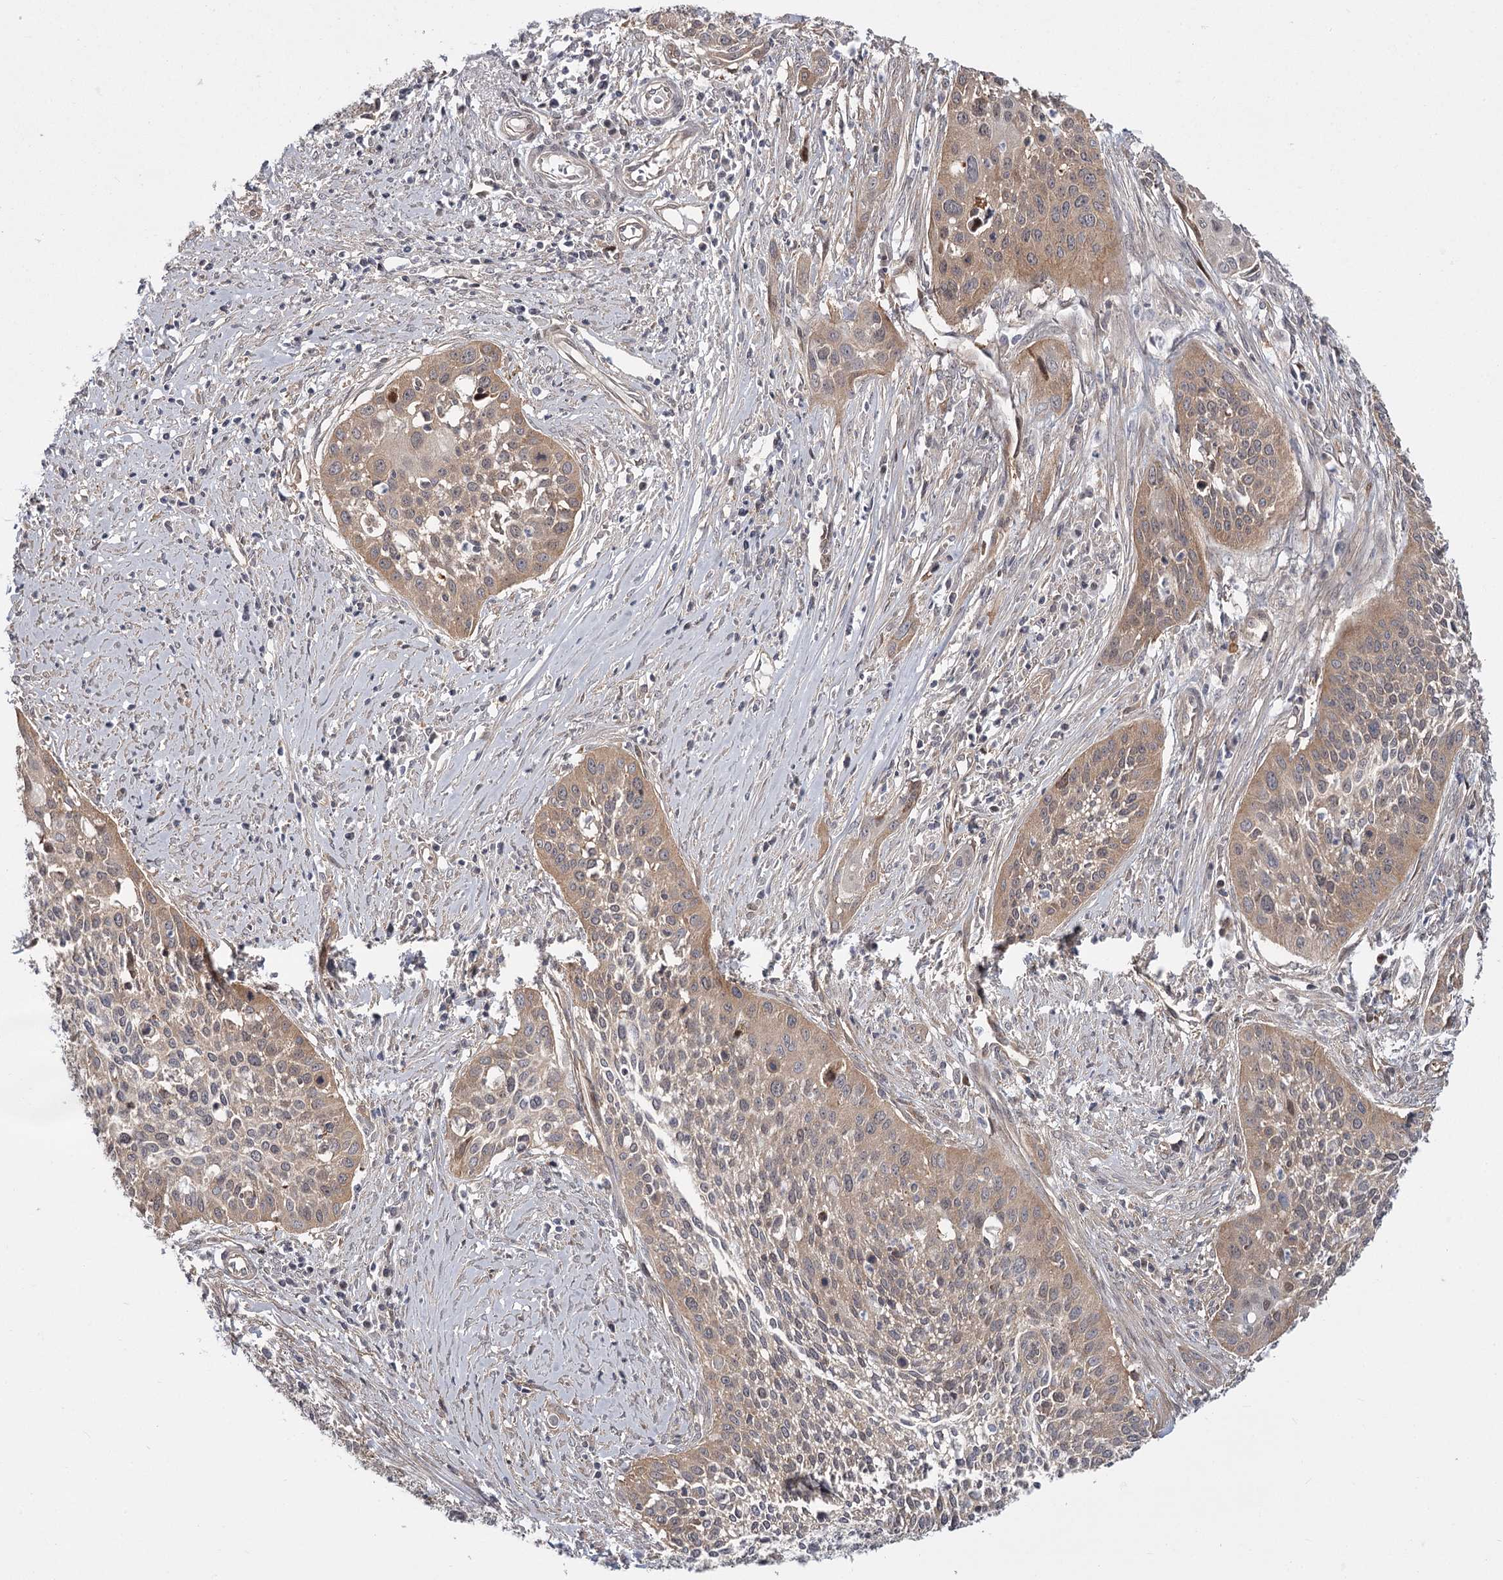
{"staining": {"intensity": "weak", "quantity": "25%-75%", "location": "cytoplasmic/membranous"}, "tissue": "cervical cancer", "cell_type": "Tumor cells", "image_type": "cancer", "snomed": [{"axis": "morphology", "description": "Squamous cell carcinoma, NOS"}, {"axis": "topography", "description": "Cervix"}], "caption": "Immunohistochemical staining of squamous cell carcinoma (cervical) shows low levels of weak cytoplasmic/membranous expression in about 25%-75% of tumor cells.", "gene": "CCNG2", "patient": {"sex": "female", "age": 34}}